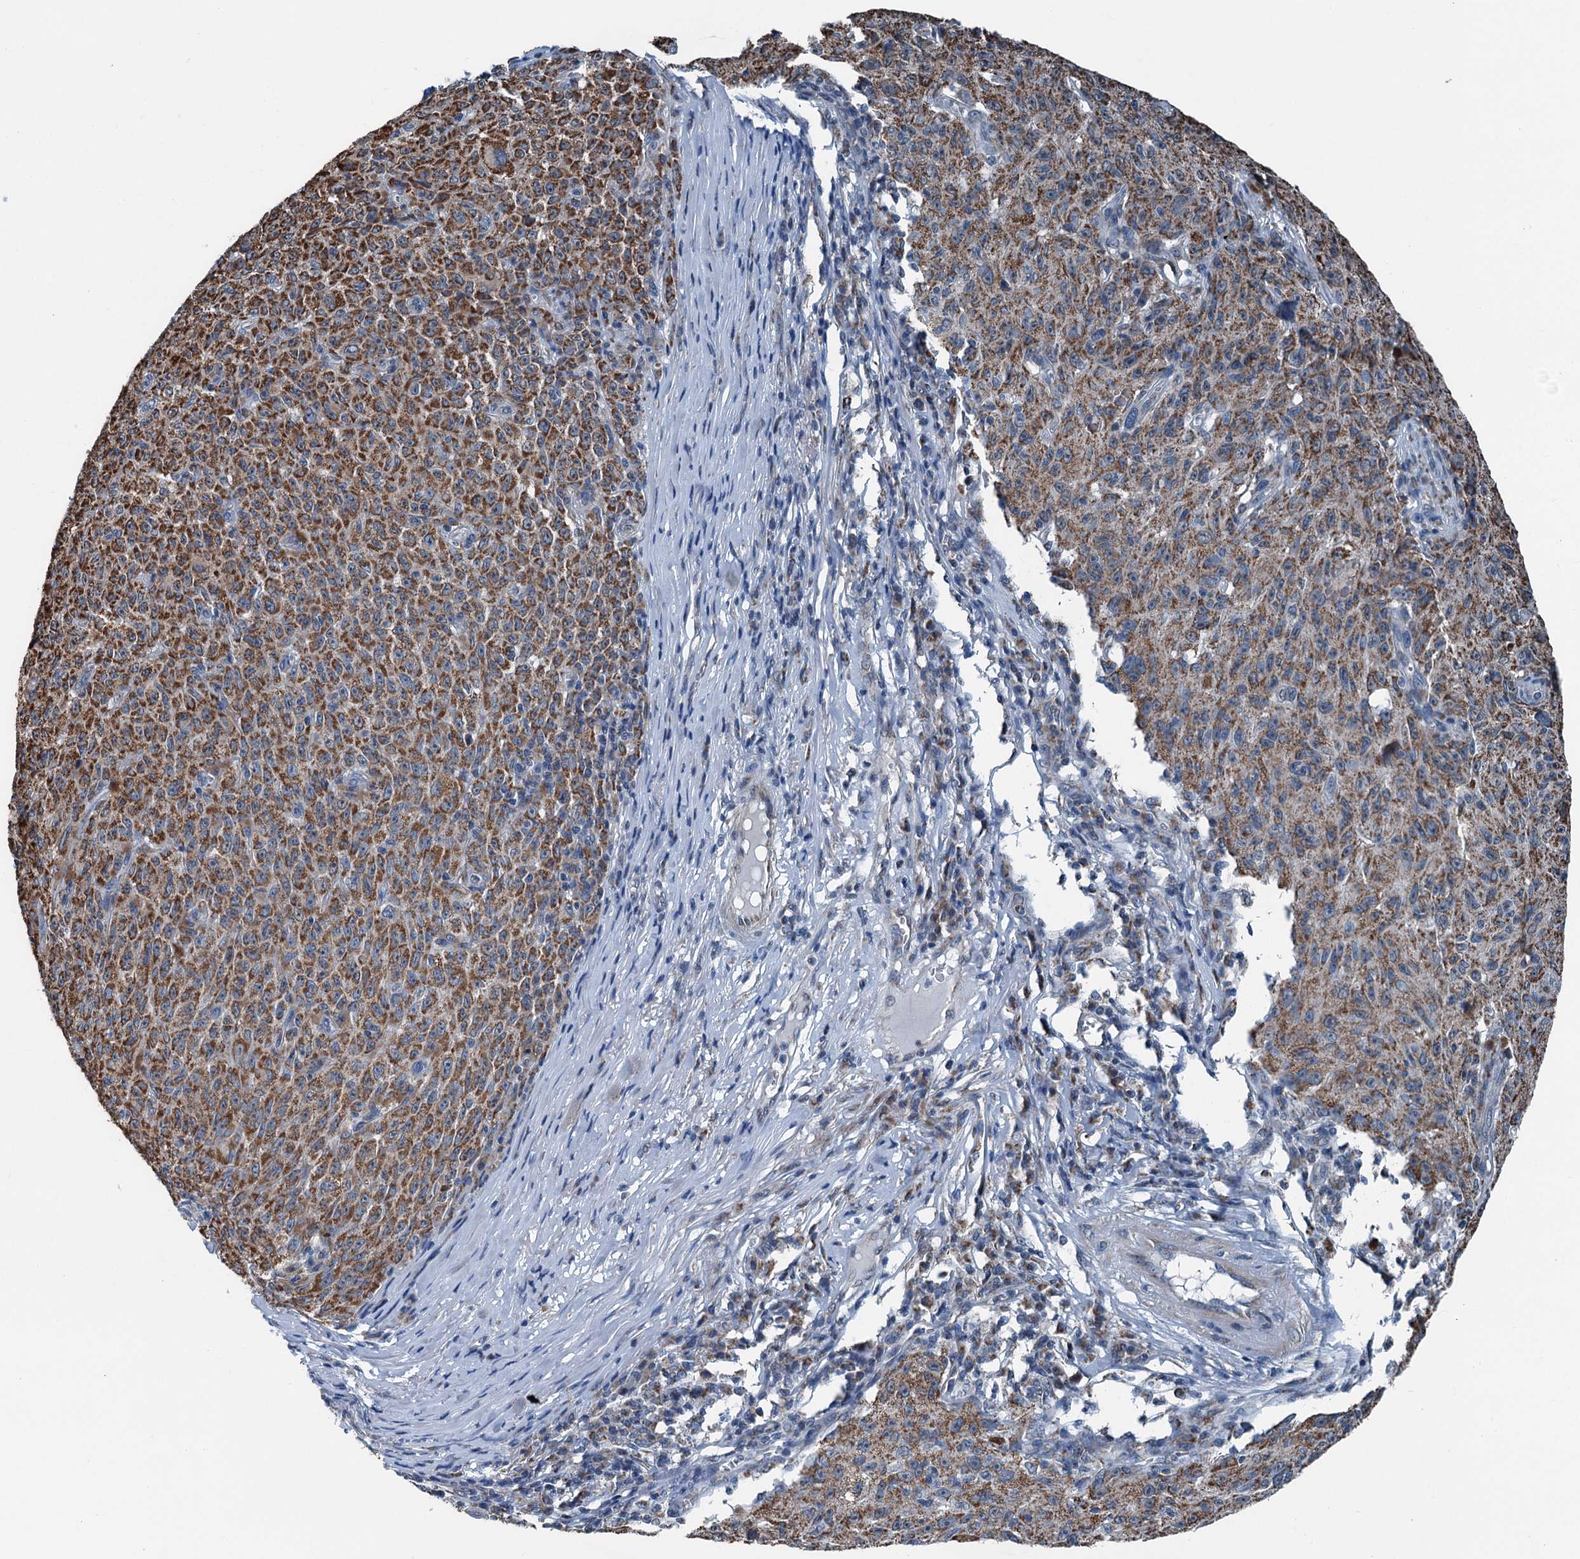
{"staining": {"intensity": "strong", "quantity": ">75%", "location": "cytoplasmic/membranous"}, "tissue": "melanoma", "cell_type": "Tumor cells", "image_type": "cancer", "snomed": [{"axis": "morphology", "description": "Malignant melanoma, NOS"}, {"axis": "topography", "description": "Skin"}], "caption": "Protein expression by immunohistochemistry (IHC) exhibits strong cytoplasmic/membranous staining in approximately >75% of tumor cells in malignant melanoma.", "gene": "TRPT1", "patient": {"sex": "female", "age": 82}}